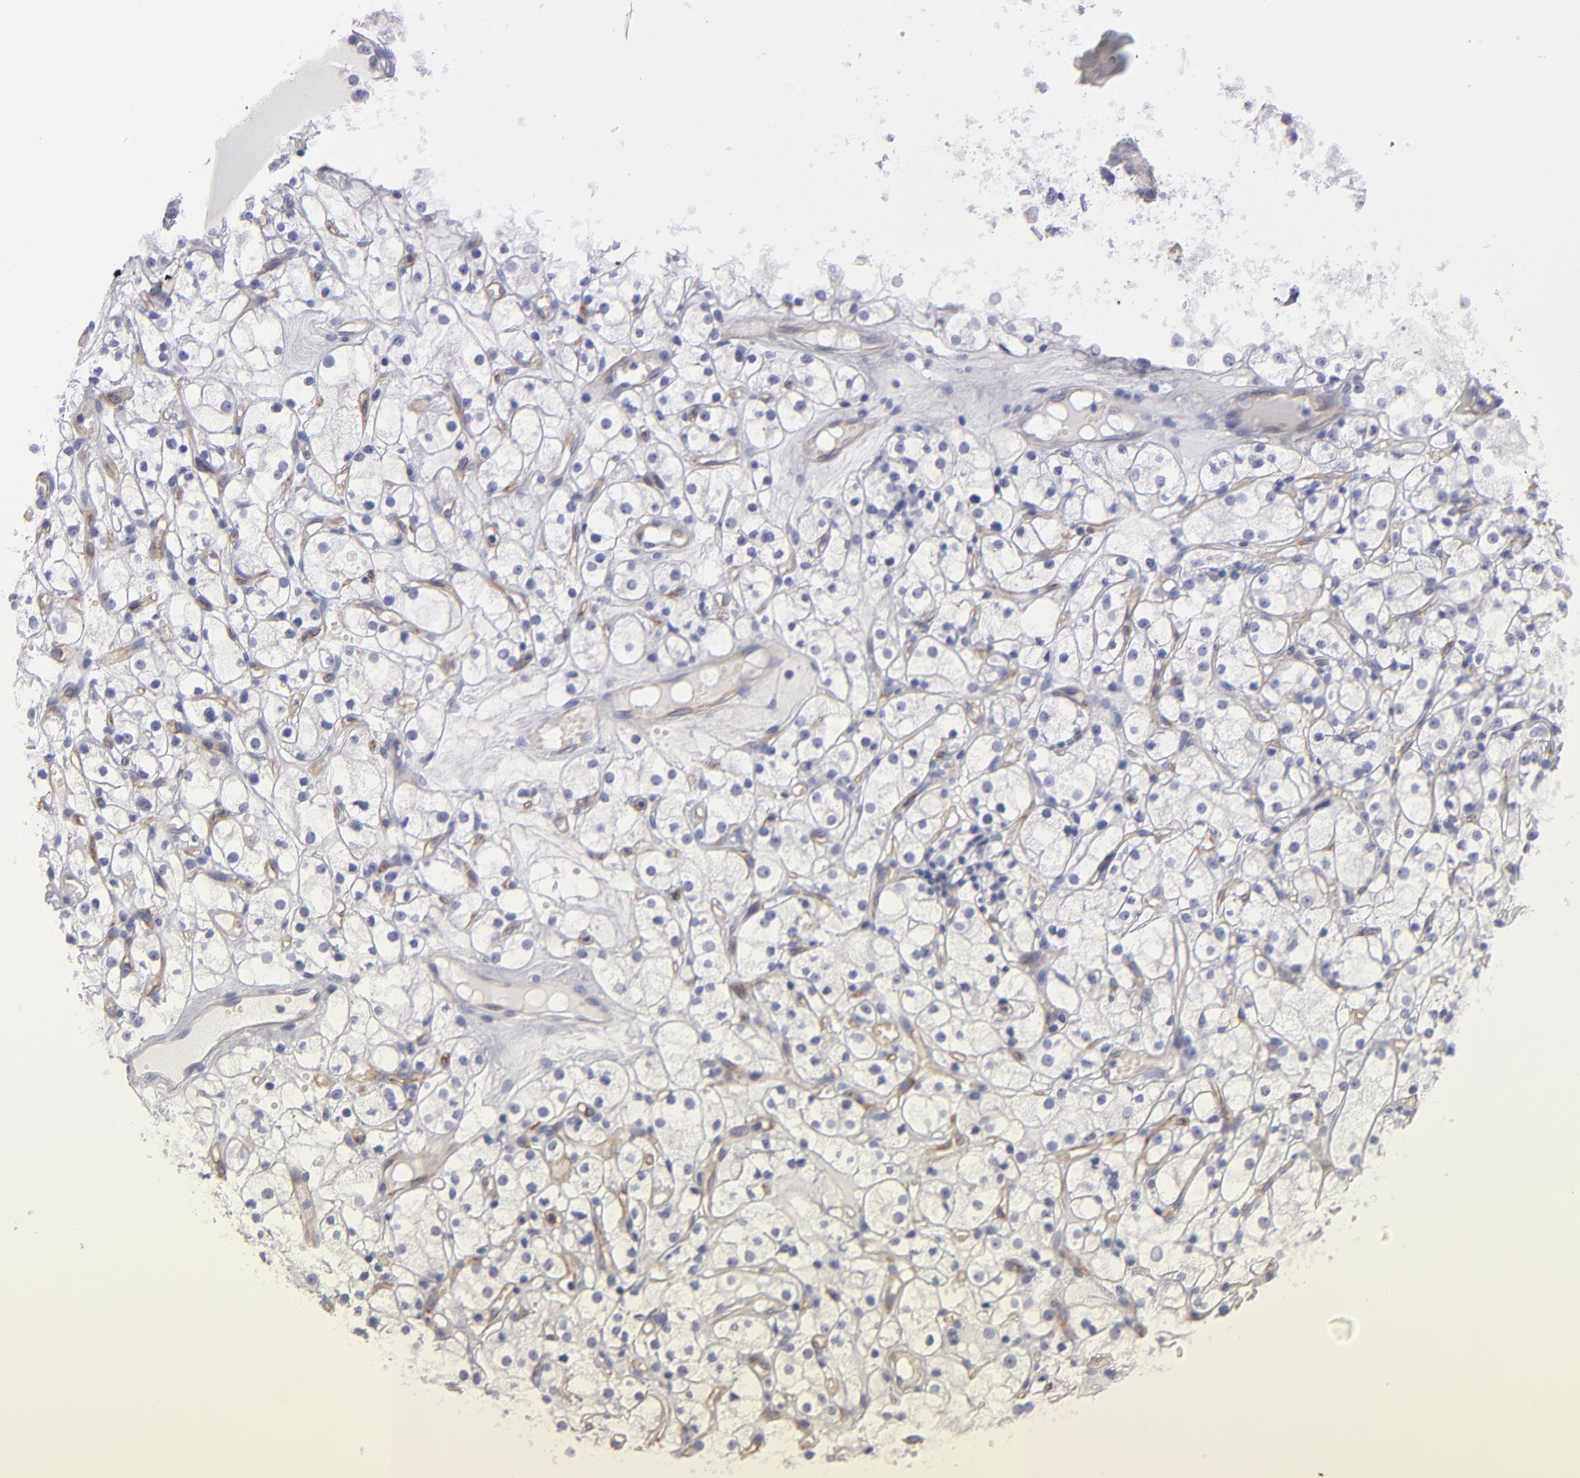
{"staining": {"intensity": "negative", "quantity": "none", "location": "none"}, "tissue": "renal cancer", "cell_type": "Tumor cells", "image_type": "cancer", "snomed": [{"axis": "morphology", "description": "Adenocarcinoma, NOS"}, {"axis": "topography", "description": "Kidney"}], "caption": "The image exhibits no significant expression in tumor cells of renal cancer (adenocarcinoma).", "gene": "PLVAP", "patient": {"sex": "male", "age": 61}}